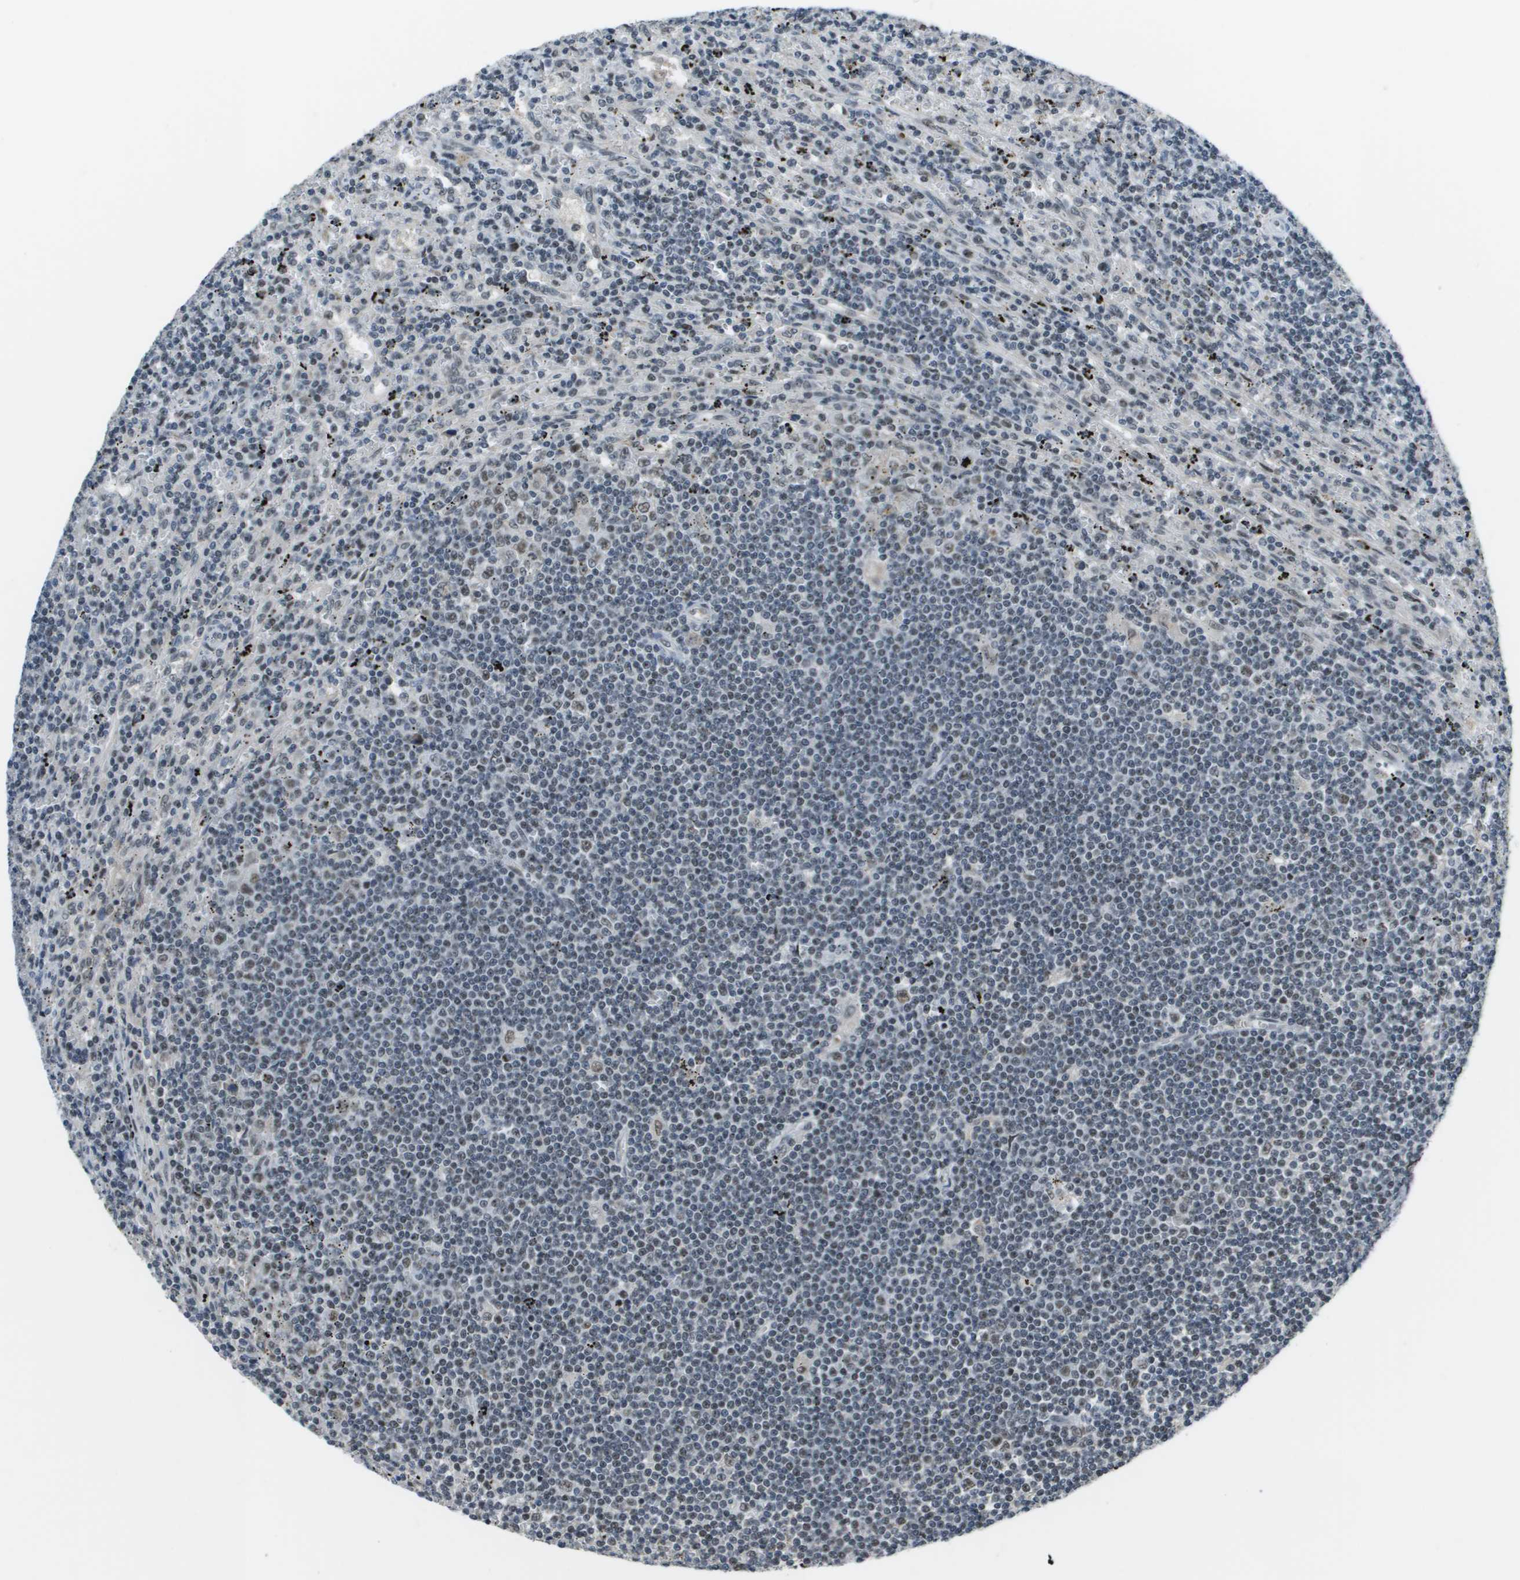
{"staining": {"intensity": "weak", "quantity": "<25%", "location": "nuclear"}, "tissue": "lymphoma", "cell_type": "Tumor cells", "image_type": "cancer", "snomed": [{"axis": "morphology", "description": "Malignant lymphoma, non-Hodgkin's type, Low grade"}, {"axis": "topography", "description": "Spleen"}], "caption": "IHC histopathology image of low-grade malignant lymphoma, non-Hodgkin's type stained for a protein (brown), which reveals no positivity in tumor cells.", "gene": "THRAP3", "patient": {"sex": "male", "age": 76}}